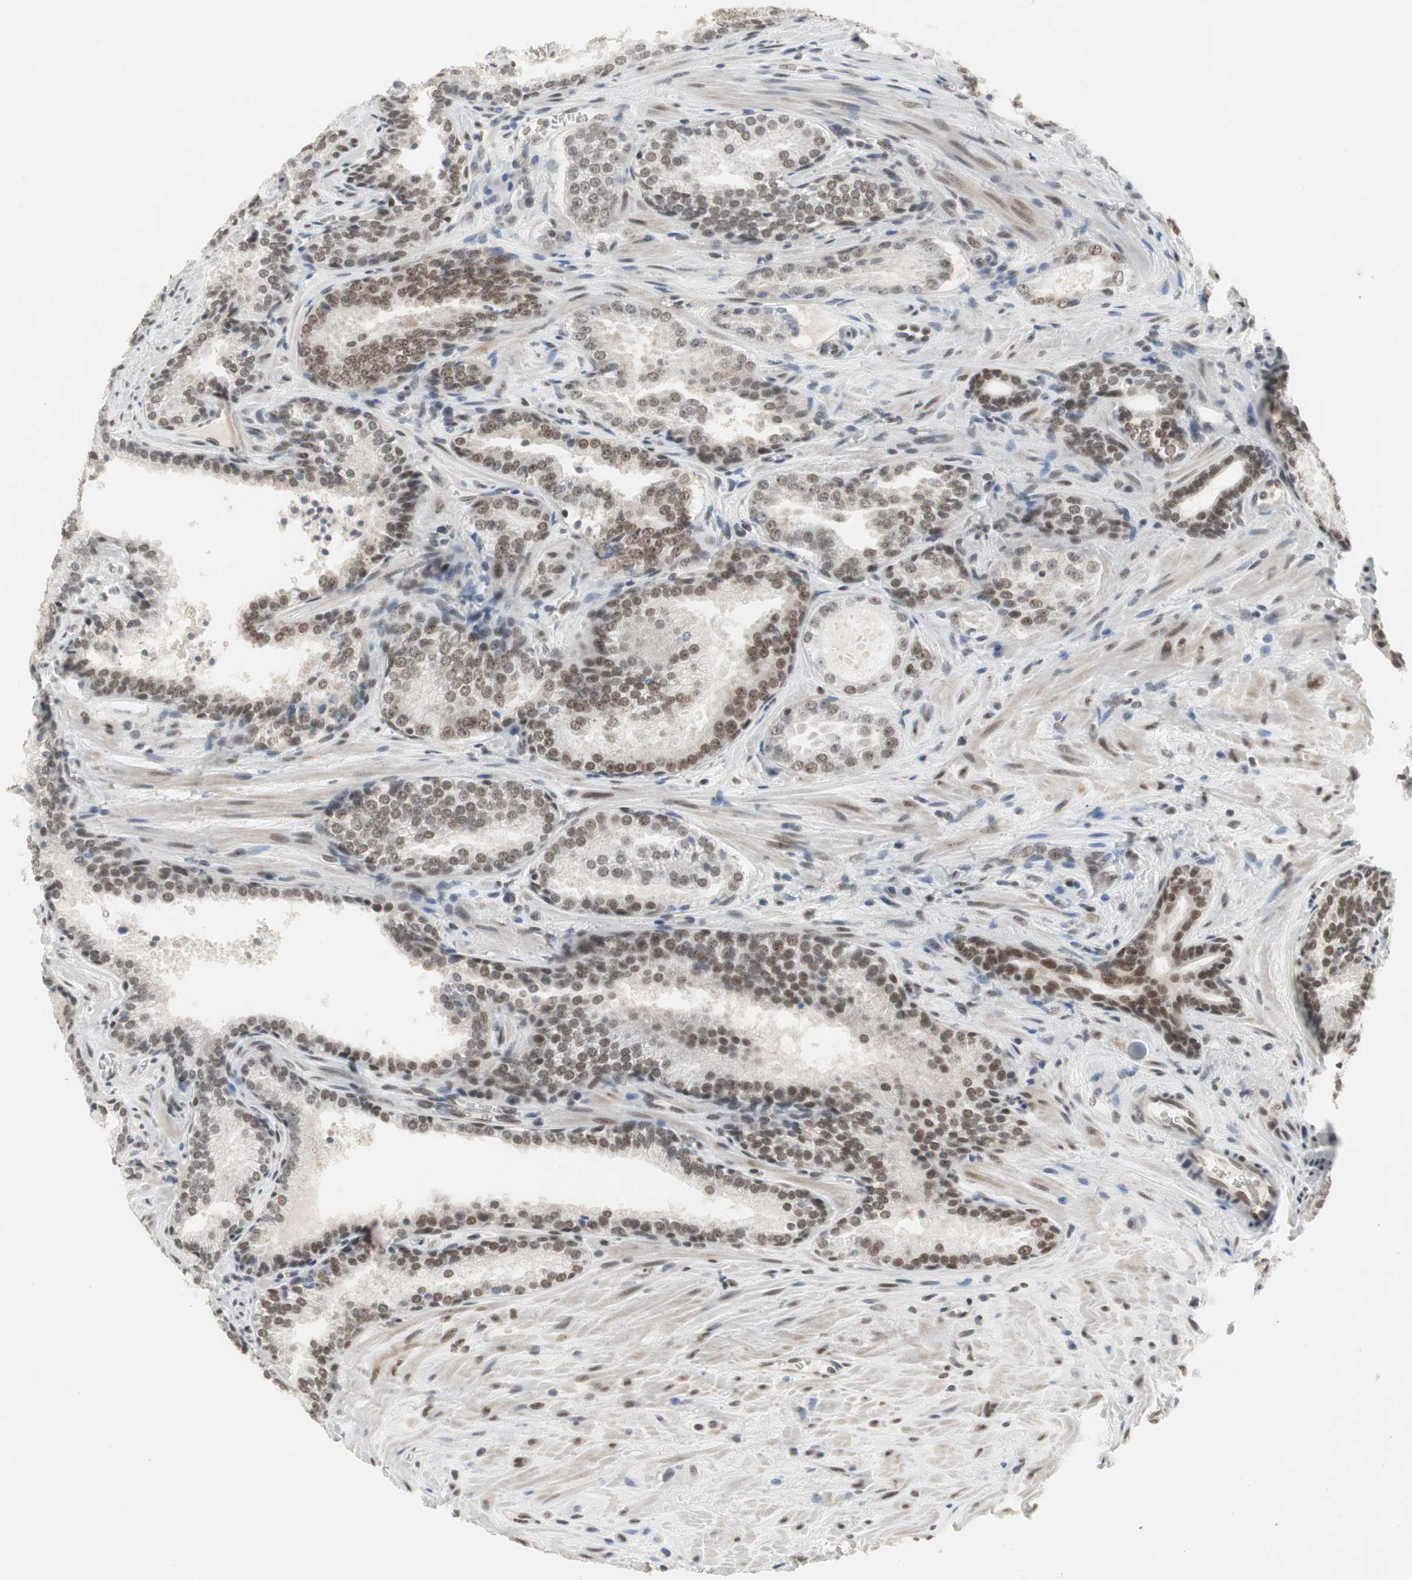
{"staining": {"intensity": "moderate", "quantity": ">75%", "location": "nuclear"}, "tissue": "prostate cancer", "cell_type": "Tumor cells", "image_type": "cancer", "snomed": [{"axis": "morphology", "description": "Adenocarcinoma, Low grade"}, {"axis": "topography", "description": "Prostate"}], "caption": "A high-resolution image shows immunohistochemistry (IHC) staining of prostate cancer, which exhibits moderate nuclear staining in about >75% of tumor cells.", "gene": "RTF1", "patient": {"sex": "male", "age": 60}}